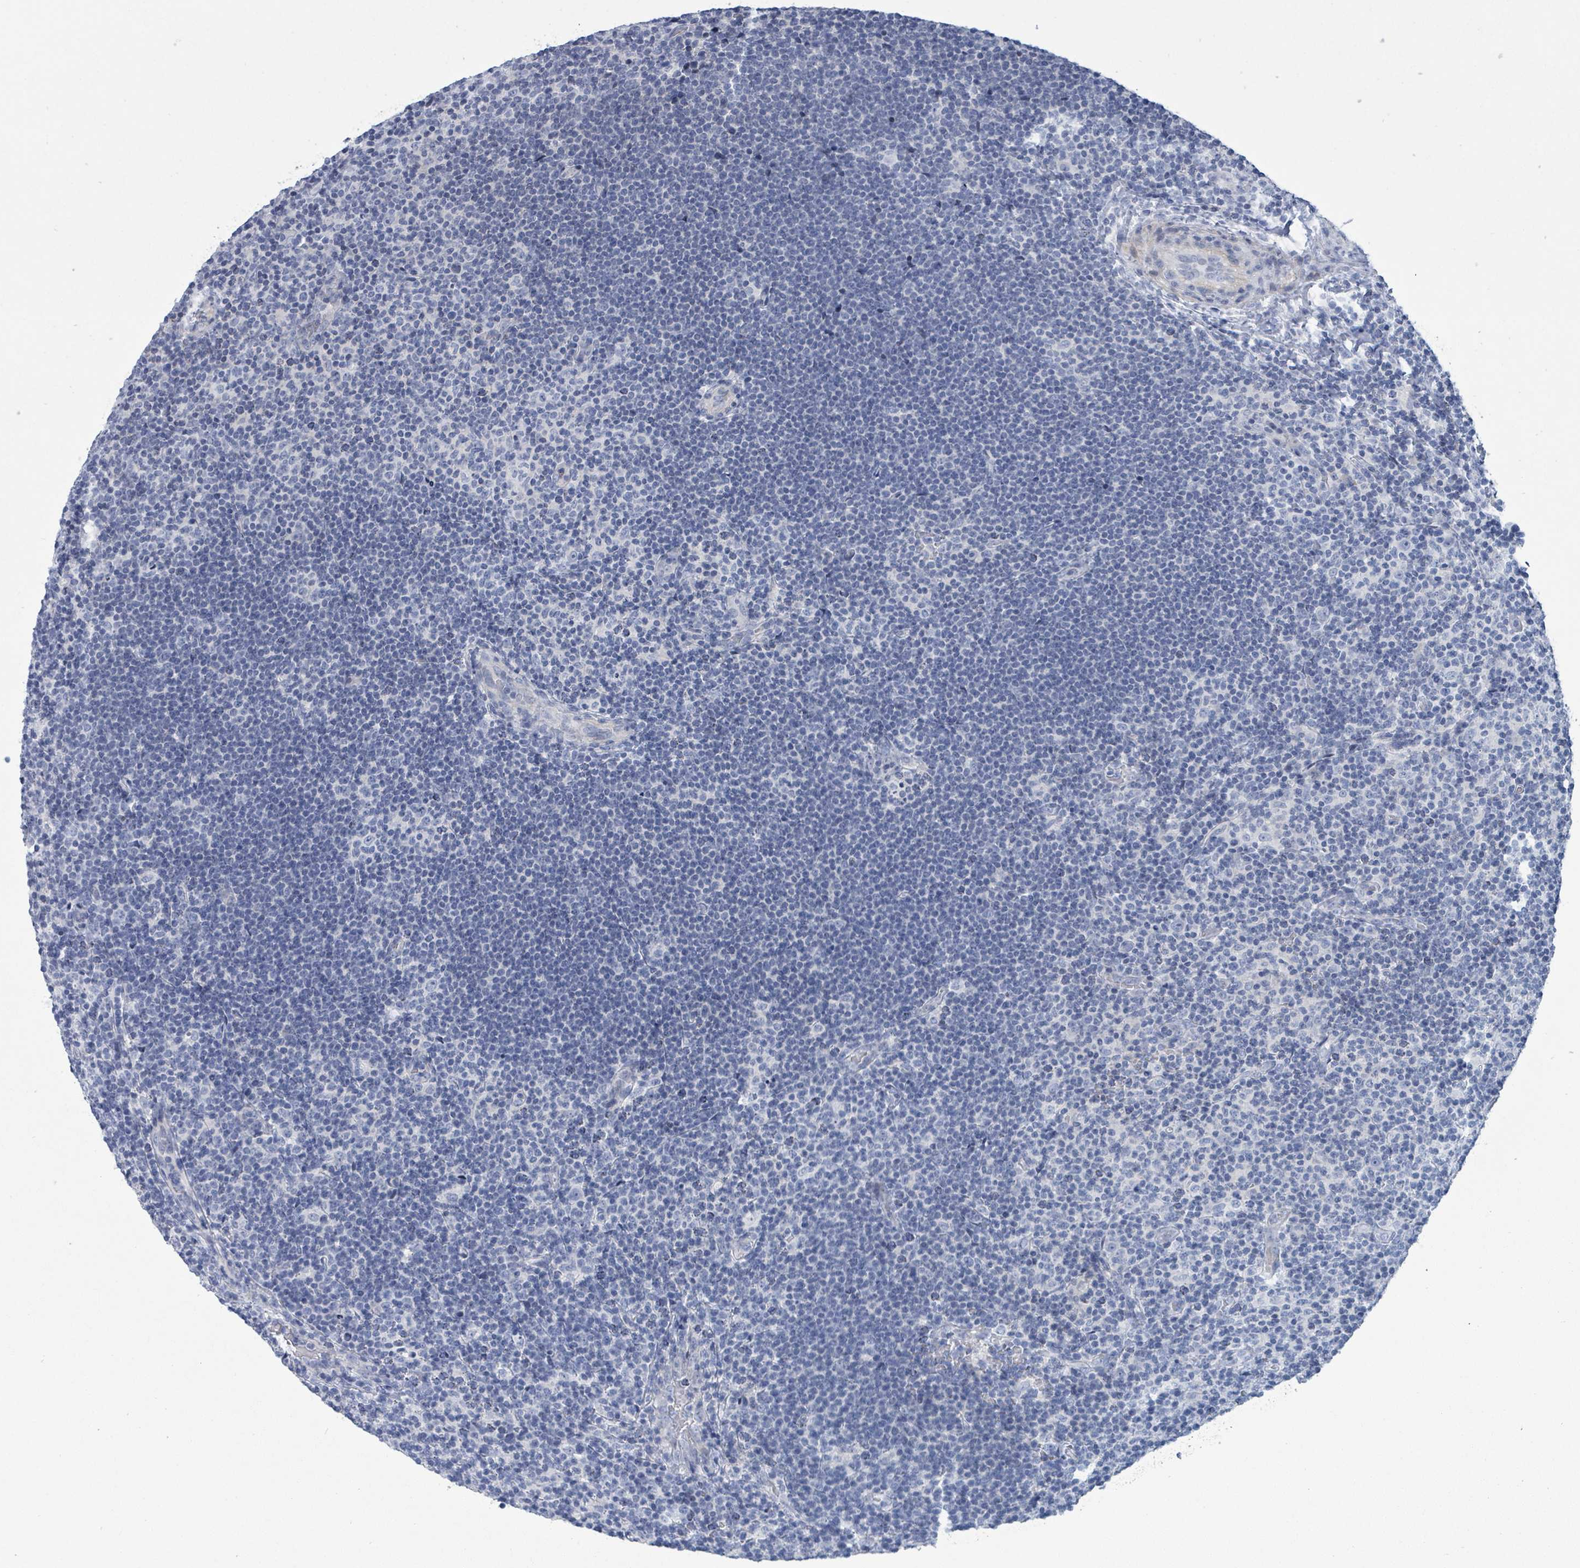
{"staining": {"intensity": "negative", "quantity": "none", "location": "none"}, "tissue": "lymphoma", "cell_type": "Tumor cells", "image_type": "cancer", "snomed": [{"axis": "morphology", "description": "Hodgkin's disease, NOS"}, {"axis": "topography", "description": "Lymph node"}], "caption": "Tumor cells show no significant expression in Hodgkin's disease. (Brightfield microscopy of DAB IHC at high magnification).", "gene": "NTN3", "patient": {"sex": "female", "age": 57}}